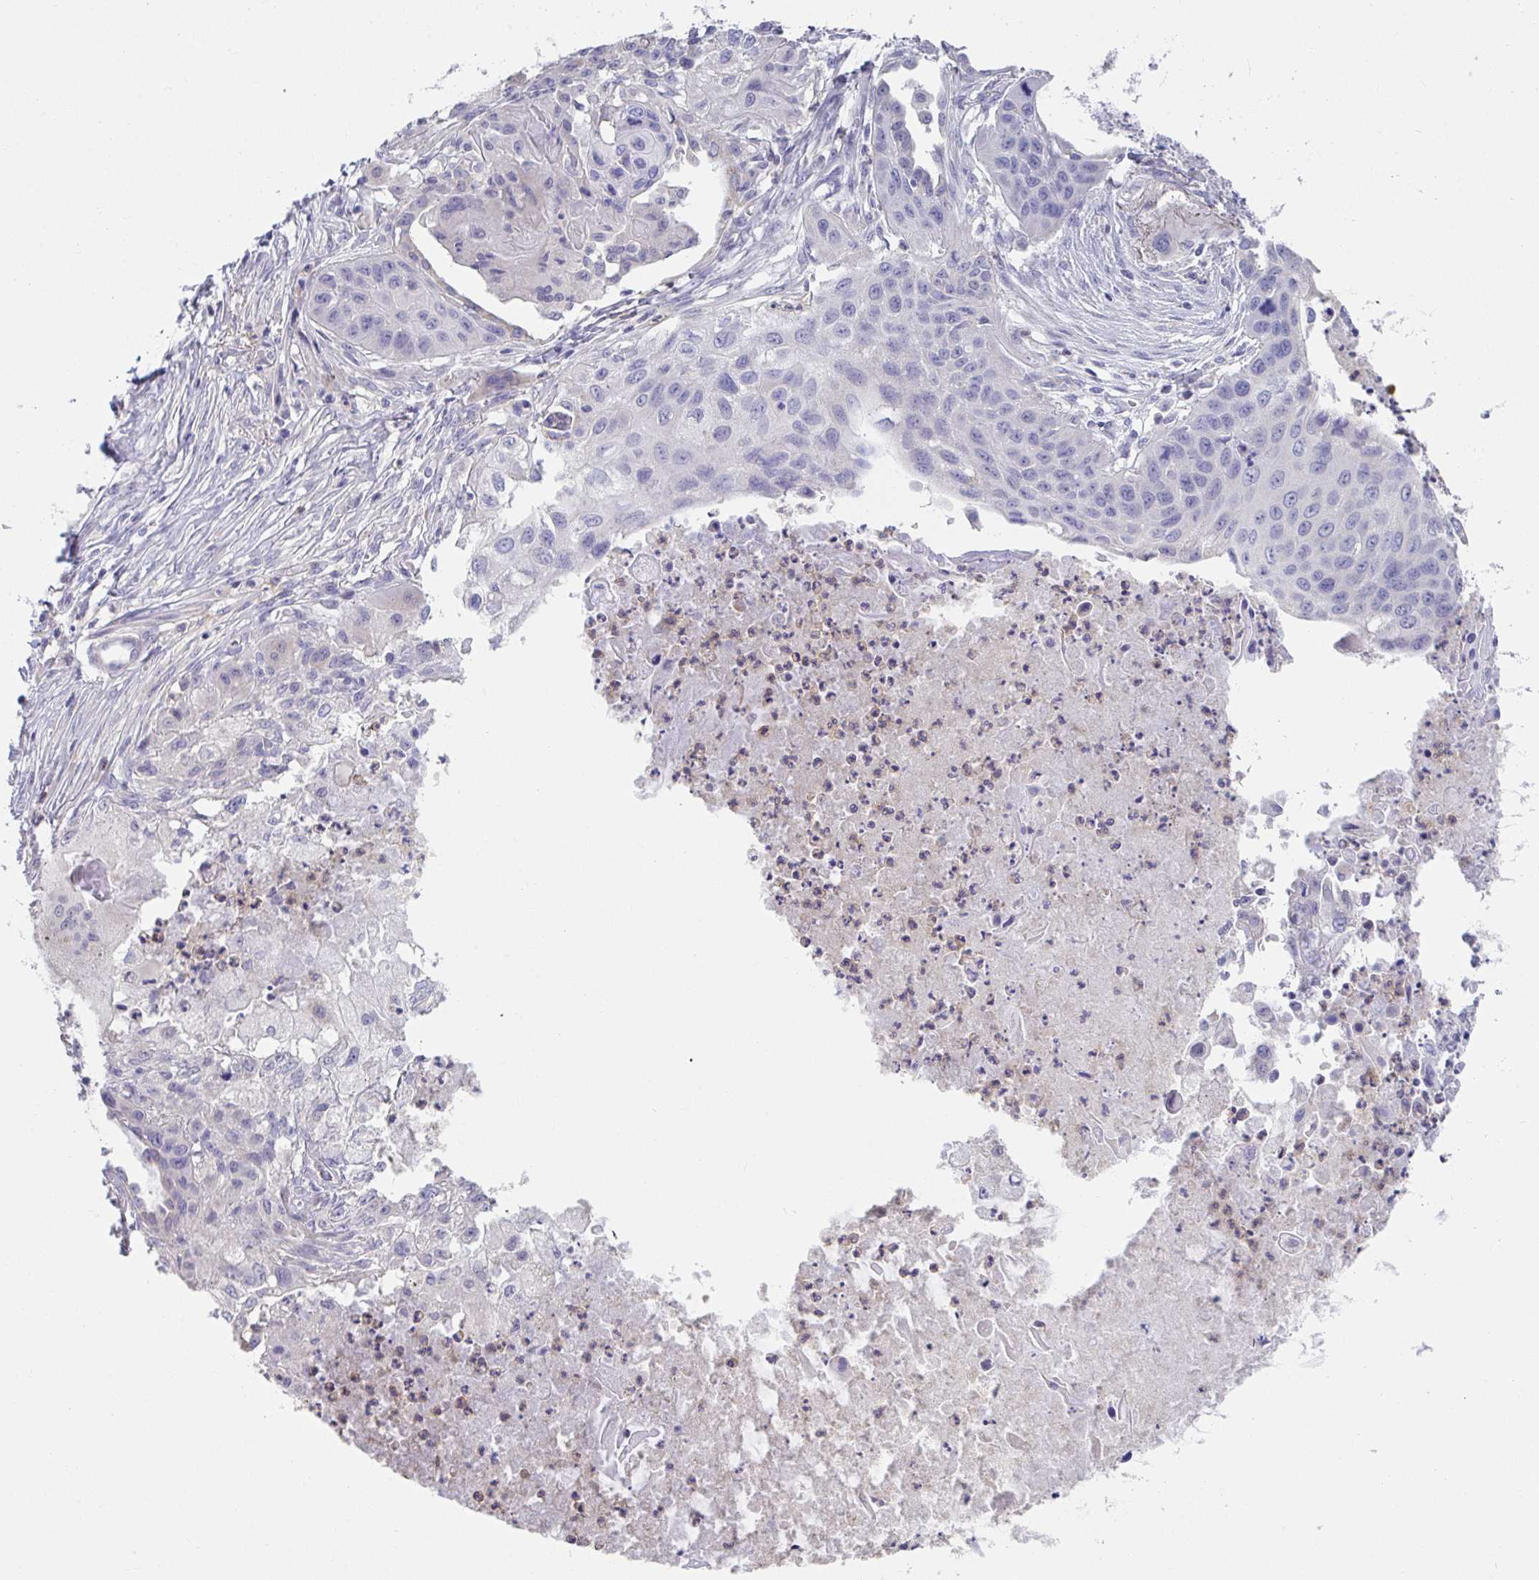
{"staining": {"intensity": "negative", "quantity": "none", "location": "none"}, "tissue": "lung cancer", "cell_type": "Tumor cells", "image_type": "cancer", "snomed": [{"axis": "morphology", "description": "Squamous cell carcinoma, NOS"}, {"axis": "topography", "description": "Lung"}], "caption": "Immunohistochemistry (IHC) micrograph of lung squamous cell carcinoma stained for a protein (brown), which exhibits no expression in tumor cells.", "gene": "CXCR1", "patient": {"sex": "male", "age": 71}}